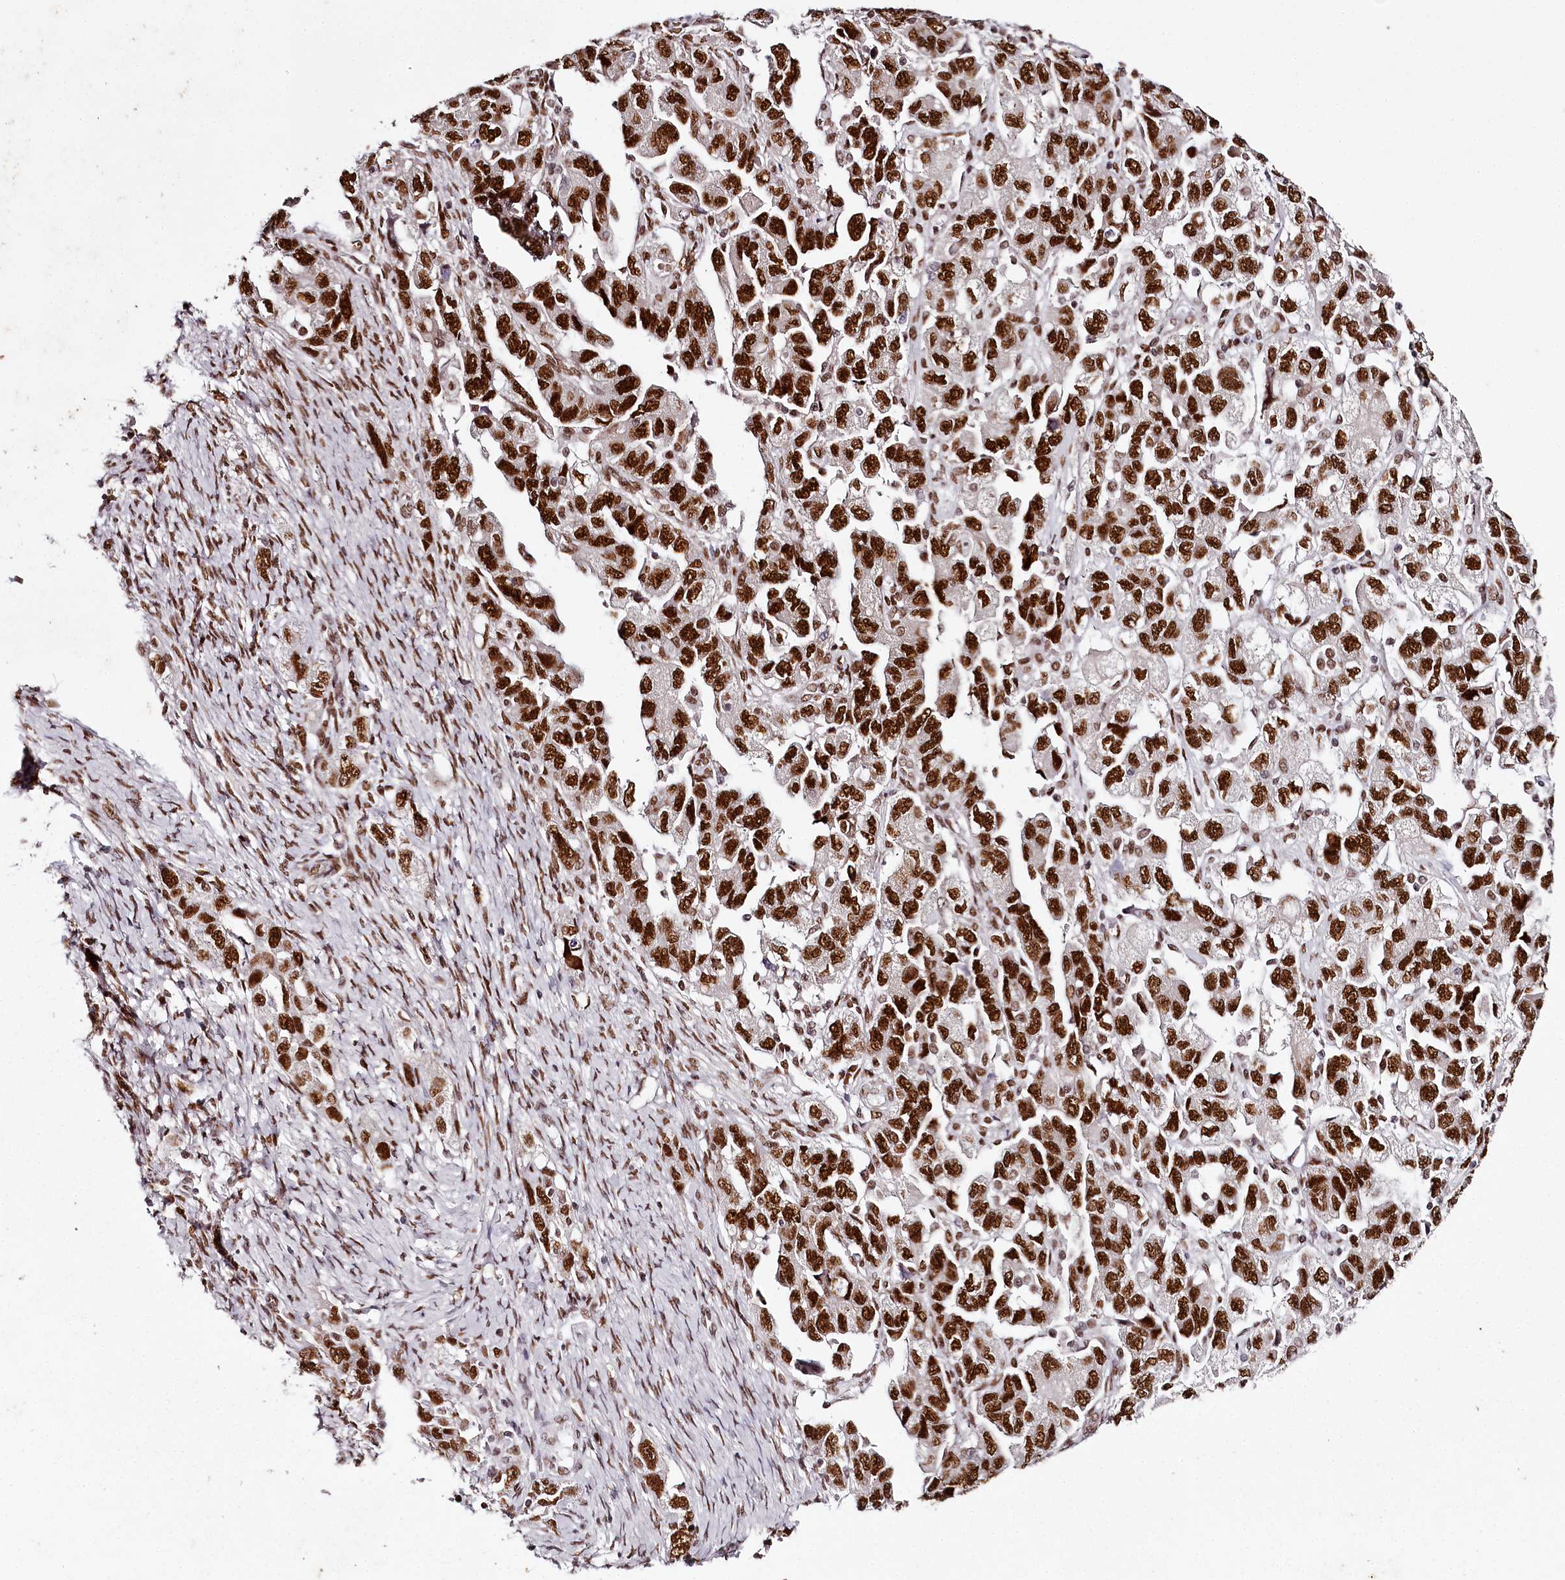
{"staining": {"intensity": "strong", "quantity": ">75%", "location": "nuclear"}, "tissue": "ovarian cancer", "cell_type": "Tumor cells", "image_type": "cancer", "snomed": [{"axis": "morphology", "description": "Carcinoma, NOS"}, {"axis": "morphology", "description": "Cystadenocarcinoma, serous, NOS"}, {"axis": "topography", "description": "Ovary"}], "caption": "Serous cystadenocarcinoma (ovarian) was stained to show a protein in brown. There is high levels of strong nuclear positivity in about >75% of tumor cells.", "gene": "PSPC1", "patient": {"sex": "female", "age": 69}}